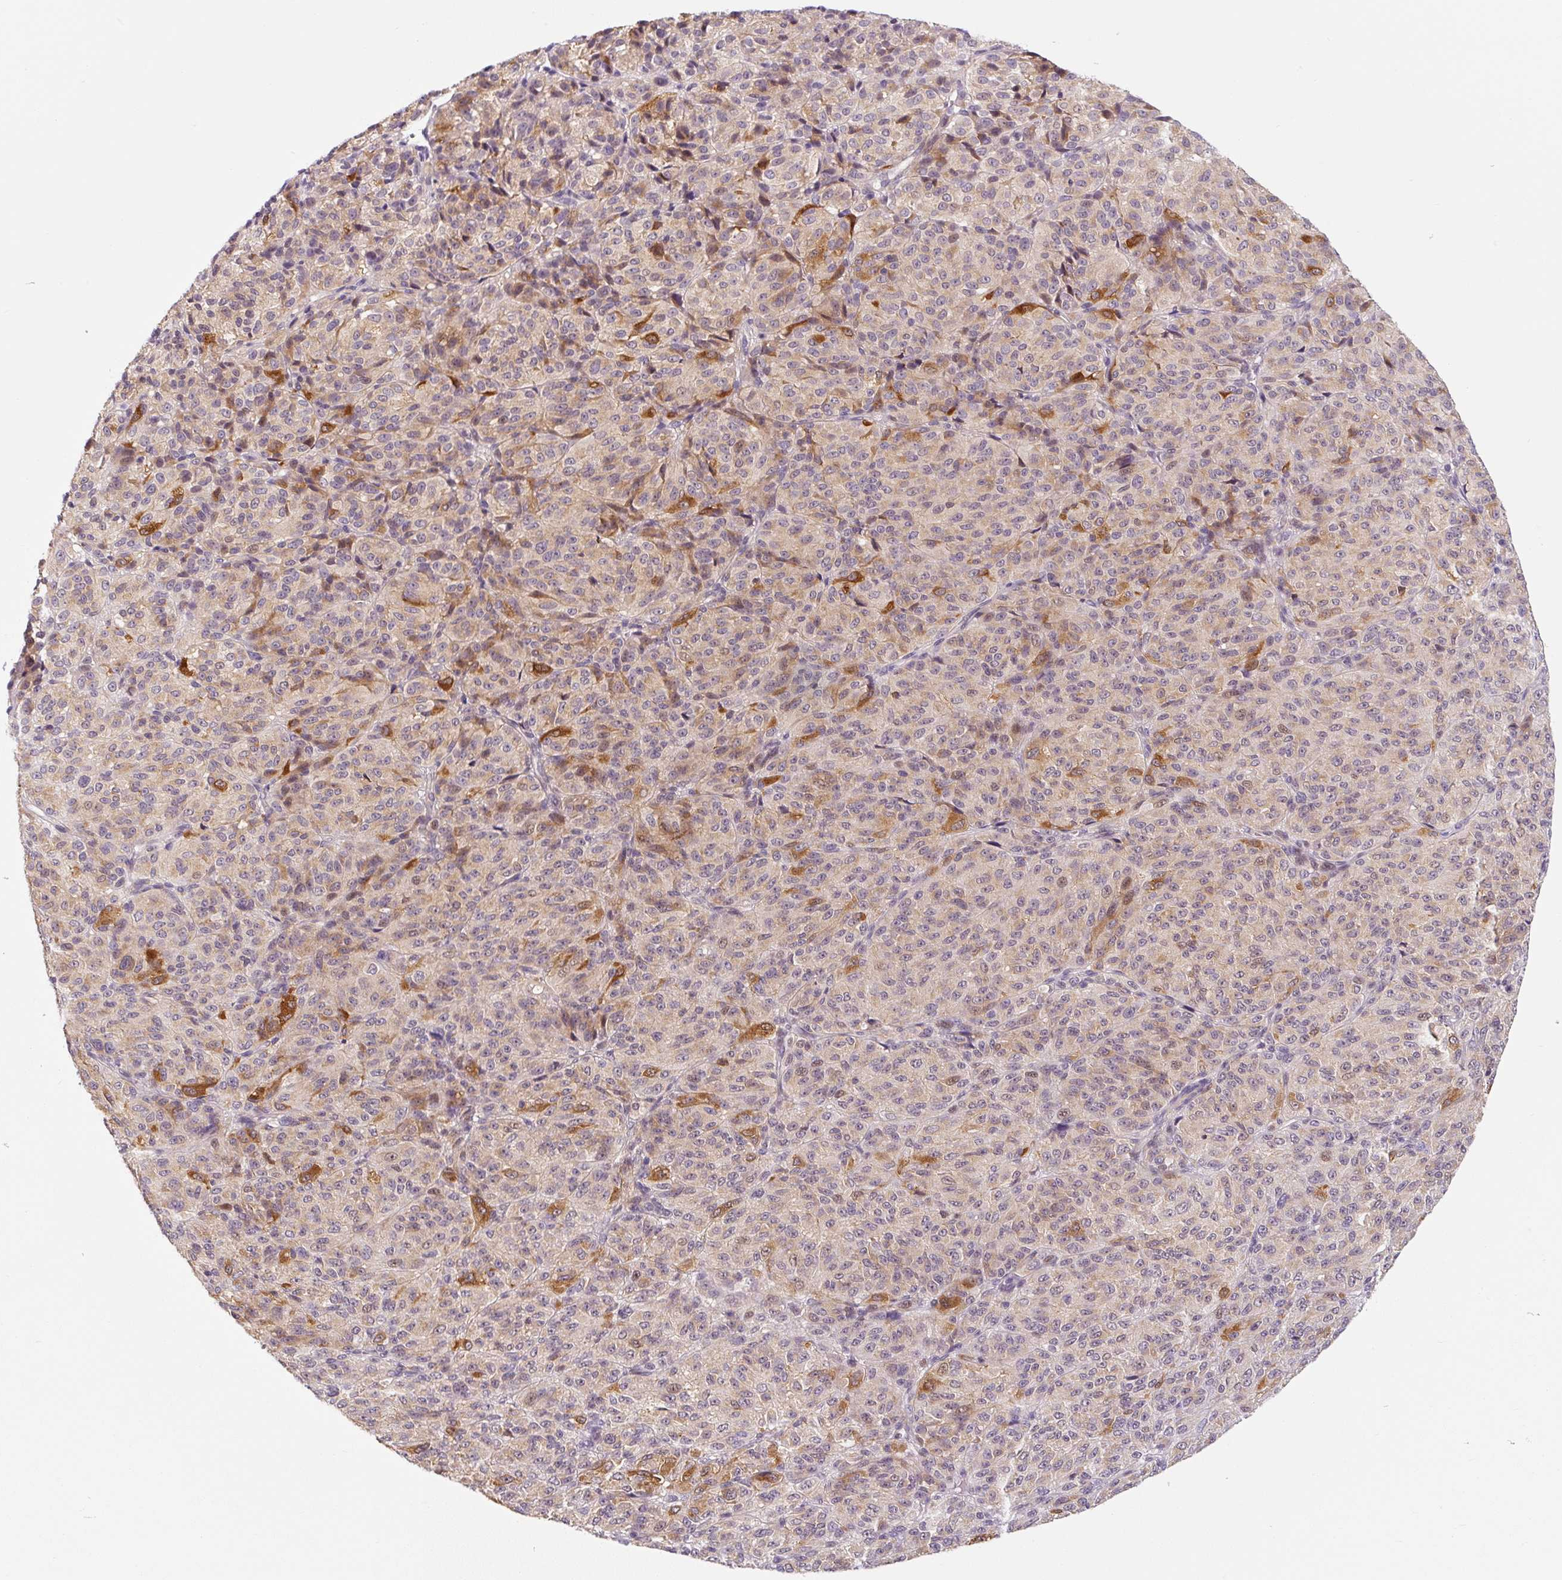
{"staining": {"intensity": "moderate", "quantity": "<25%", "location": "cytoplasmic/membranous"}, "tissue": "melanoma", "cell_type": "Tumor cells", "image_type": "cancer", "snomed": [{"axis": "morphology", "description": "Malignant melanoma, Metastatic site"}, {"axis": "topography", "description": "Brain"}], "caption": "Moderate cytoplasmic/membranous protein staining is seen in about <25% of tumor cells in melanoma.", "gene": "PRKAA2", "patient": {"sex": "female", "age": 56}}